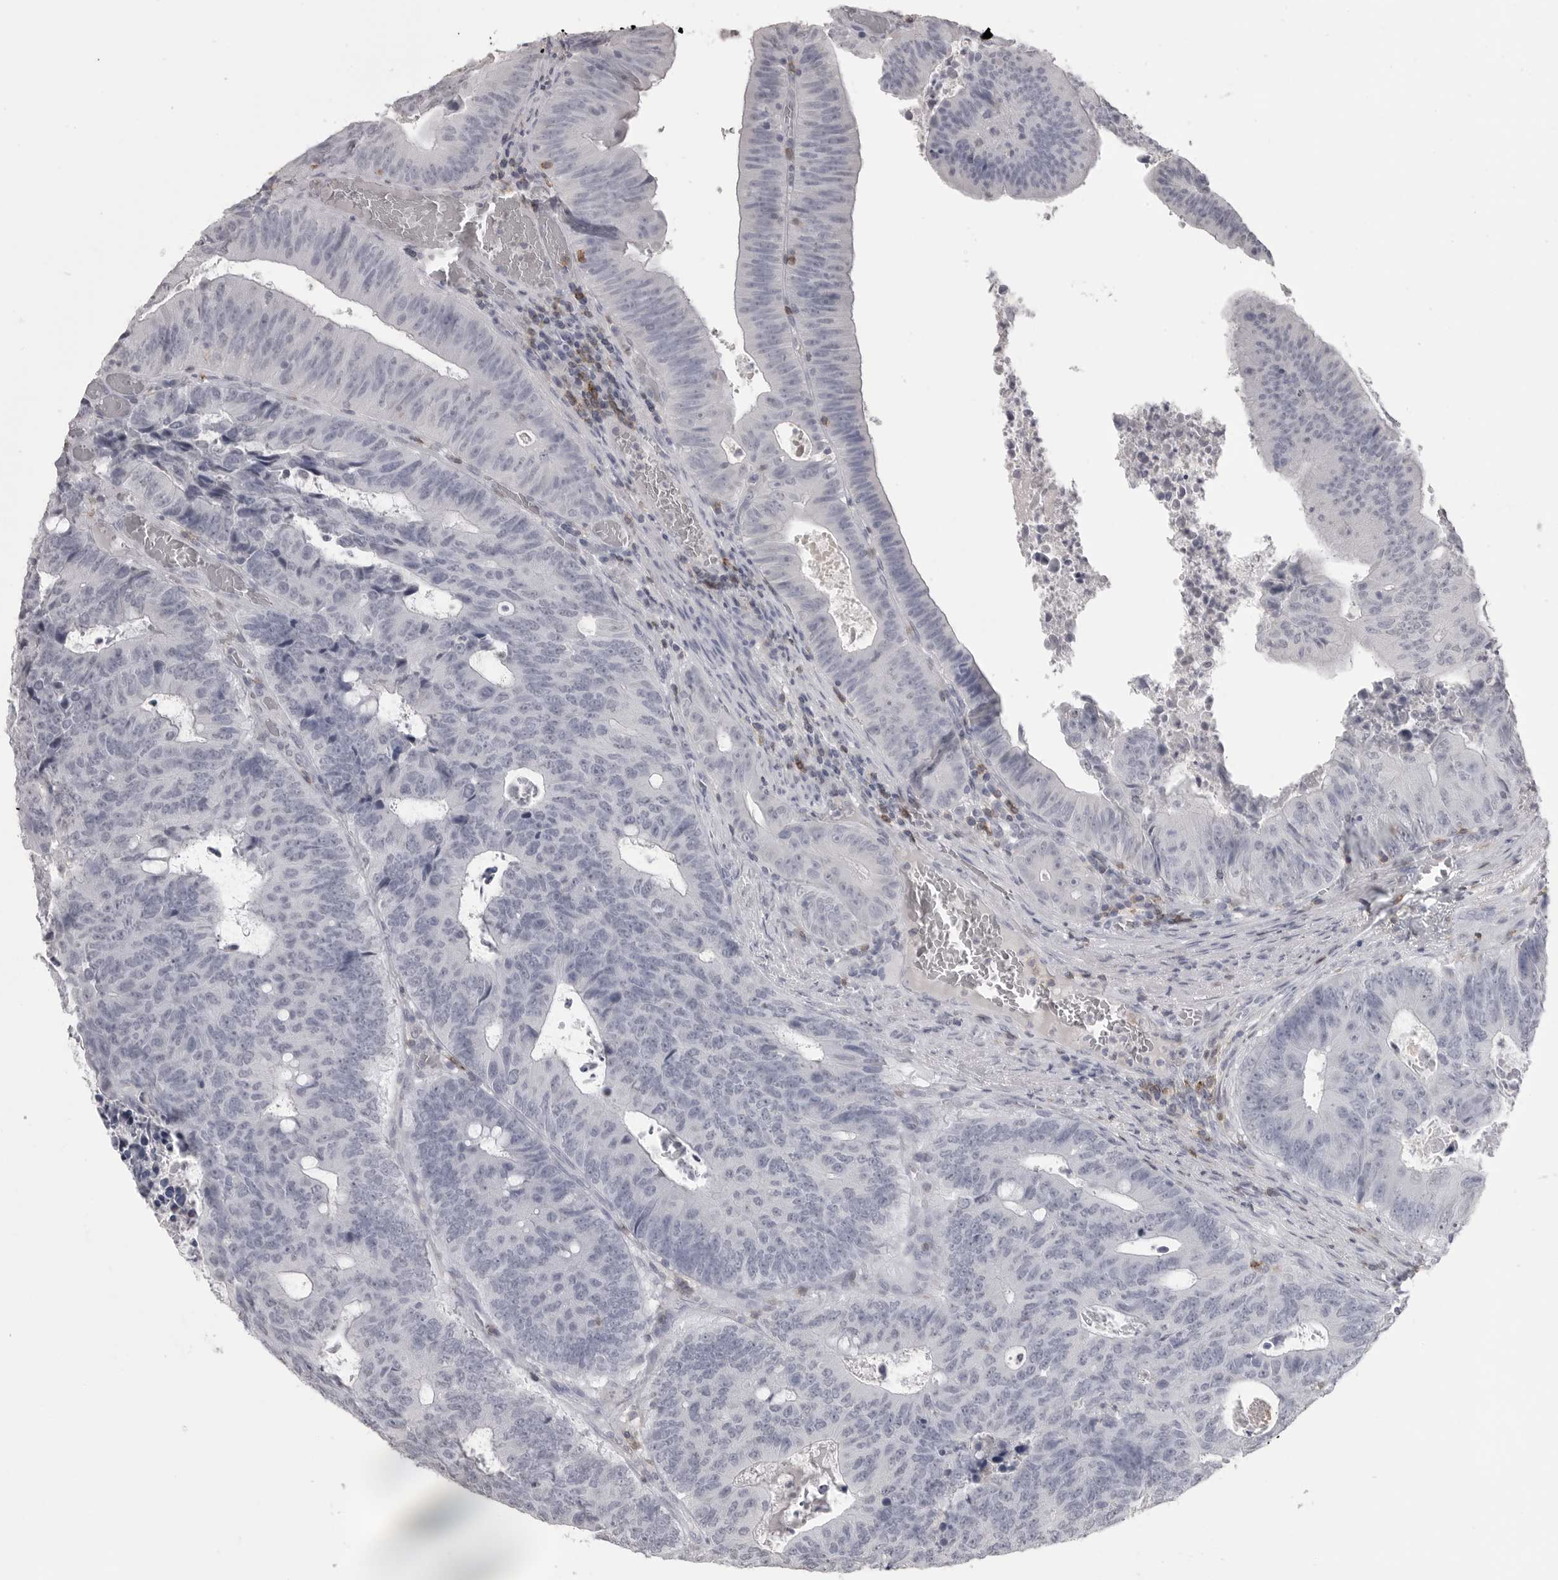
{"staining": {"intensity": "negative", "quantity": "none", "location": "none"}, "tissue": "colorectal cancer", "cell_type": "Tumor cells", "image_type": "cancer", "snomed": [{"axis": "morphology", "description": "Adenocarcinoma, NOS"}, {"axis": "topography", "description": "Colon"}], "caption": "IHC of colorectal adenocarcinoma exhibits no staining in tumor cells.", "gene": "ITGAL", "patient": {"sex": "male", "age": 87}}